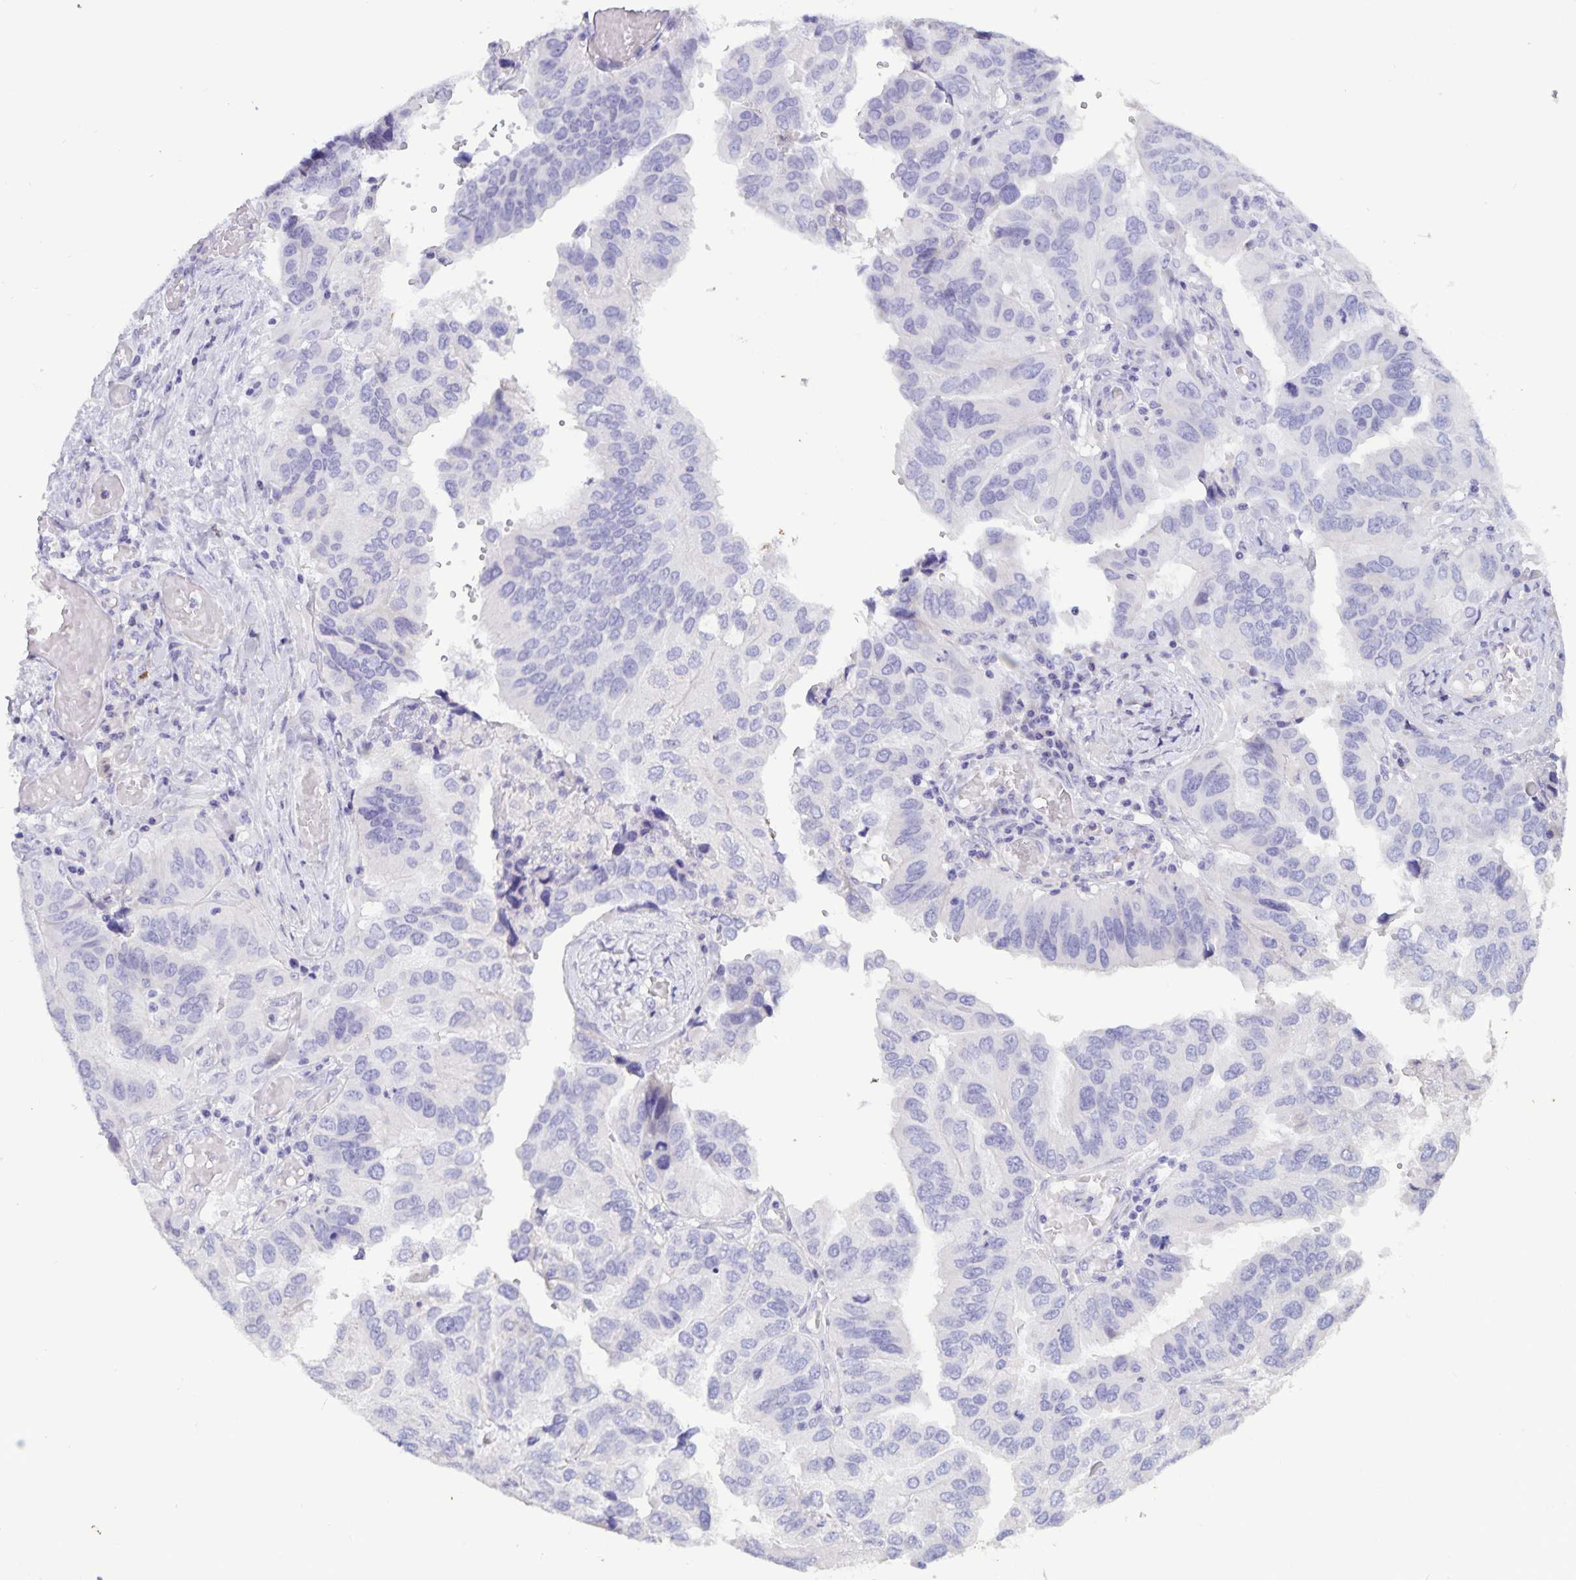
{"staining": {"intensity": "negative", "quantity": "none", "location": "none"}, "tissue": "ovarian cancer", "cell_type": "Tumor cells", "image_type": "cancer", "snomed": [{"axis": "morphology", "description": "Cystadenocarcinoma, serous, NOS"}, {"axis": "topography", "description": "Ovary"}], "caption": "Immunohistochemistry (IHC) image of human ovarian cancer (serous cystadenocarcinoma) stained for a protein (brown), which demonstrates no expression in tumor cells.", "gene": "IBTK", "patient": {"sex": "female", "age": 79}}